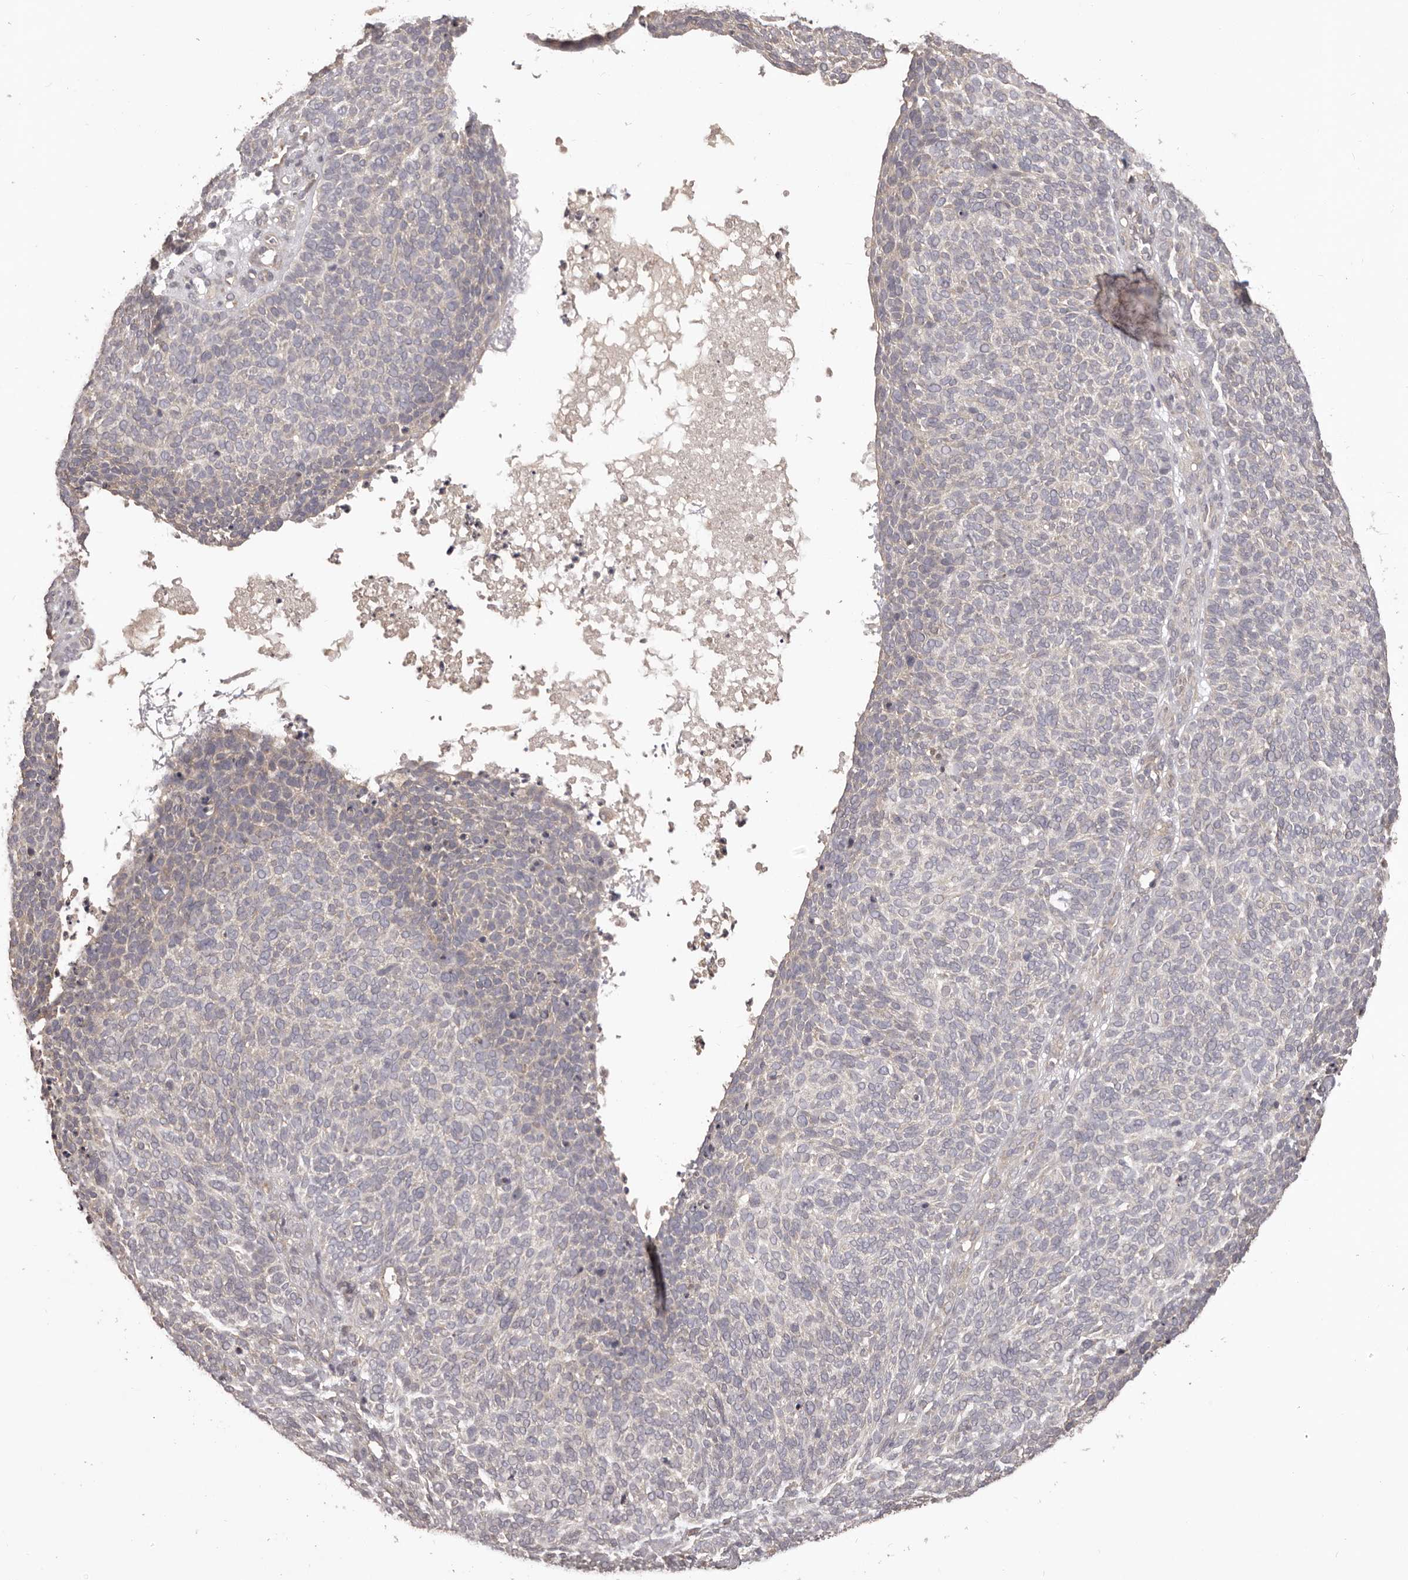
{"staining": {"intensity": "negative", "quantity": "none", "location": "none"}, "tissue": "skin cancer", "cell_type": "Tumor cells", "image_type": "cancer", "snomed": [{"axis": "morphology", "description": "Squamous cell carcinoma, NOS"}, {"axis": "topography", "description": "Skin"}], "caption": "This photomicrograph is of skin cancer stained with immunohistochemistry to label a protein in brown with the nuclei are counter-stained blue. There is no positivity in tumor cells.", "gene": "HRH1", "patient": {"sex": "female", "age": 90}}